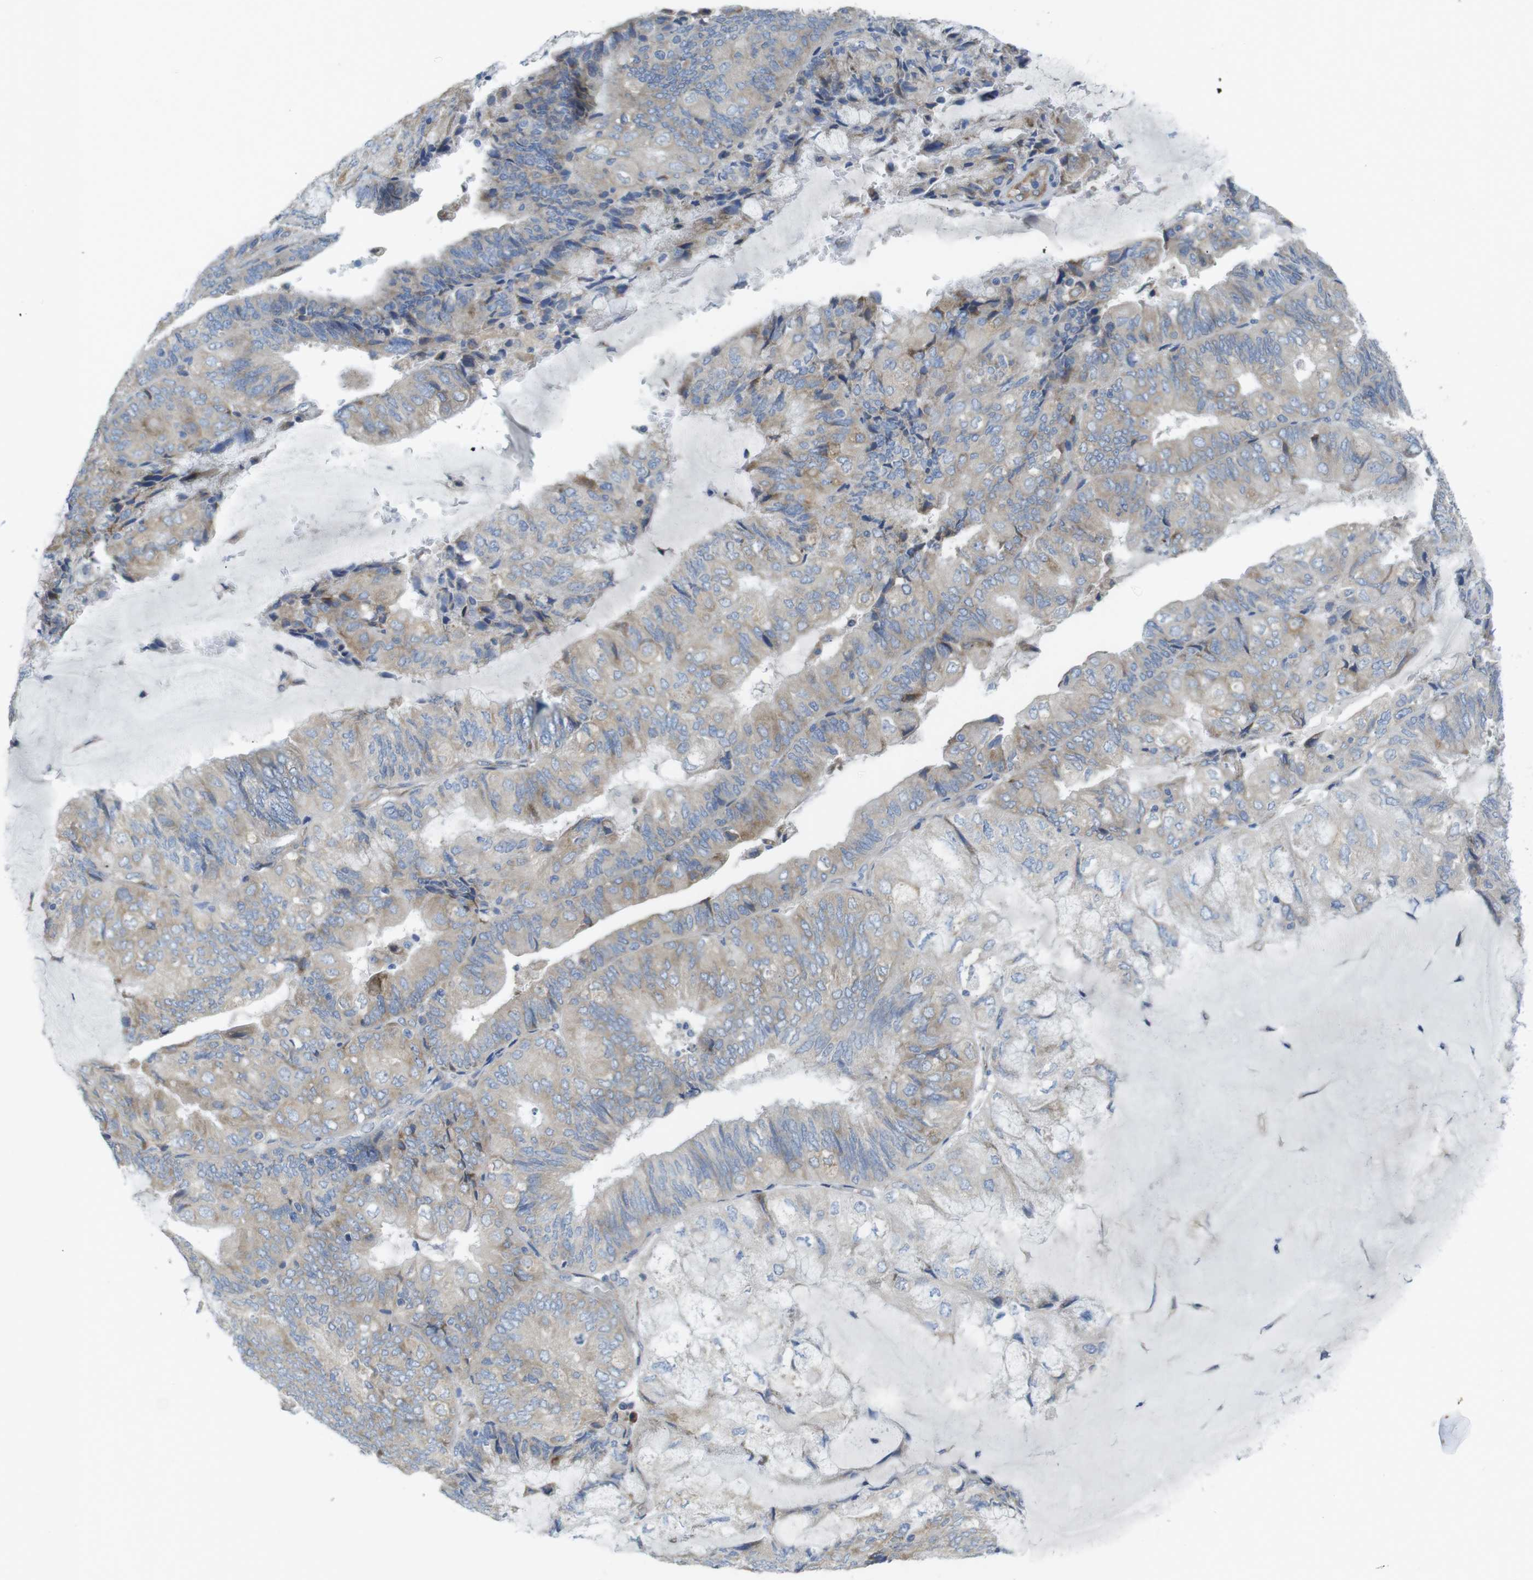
{"staining": {"intensity": "weak", "quantity": "<25%", "location": "cytoplasmic/membranous"}, "tissue": "endometrial cancer", "cell_type": "Tumor cells", "image_type": "cancer", "snomed": [{"axis": "morphology", "description": "Adenocarcinoma, NOS"}, {"axis": "topography", "description": "Endometrium"}], "caption": "Endometrial cancer was stained to show a protein in brown. There is no significant positivity in tumor cells.", "gene": "TMEM234", "patient": {"sex": "female", "age": 81}}